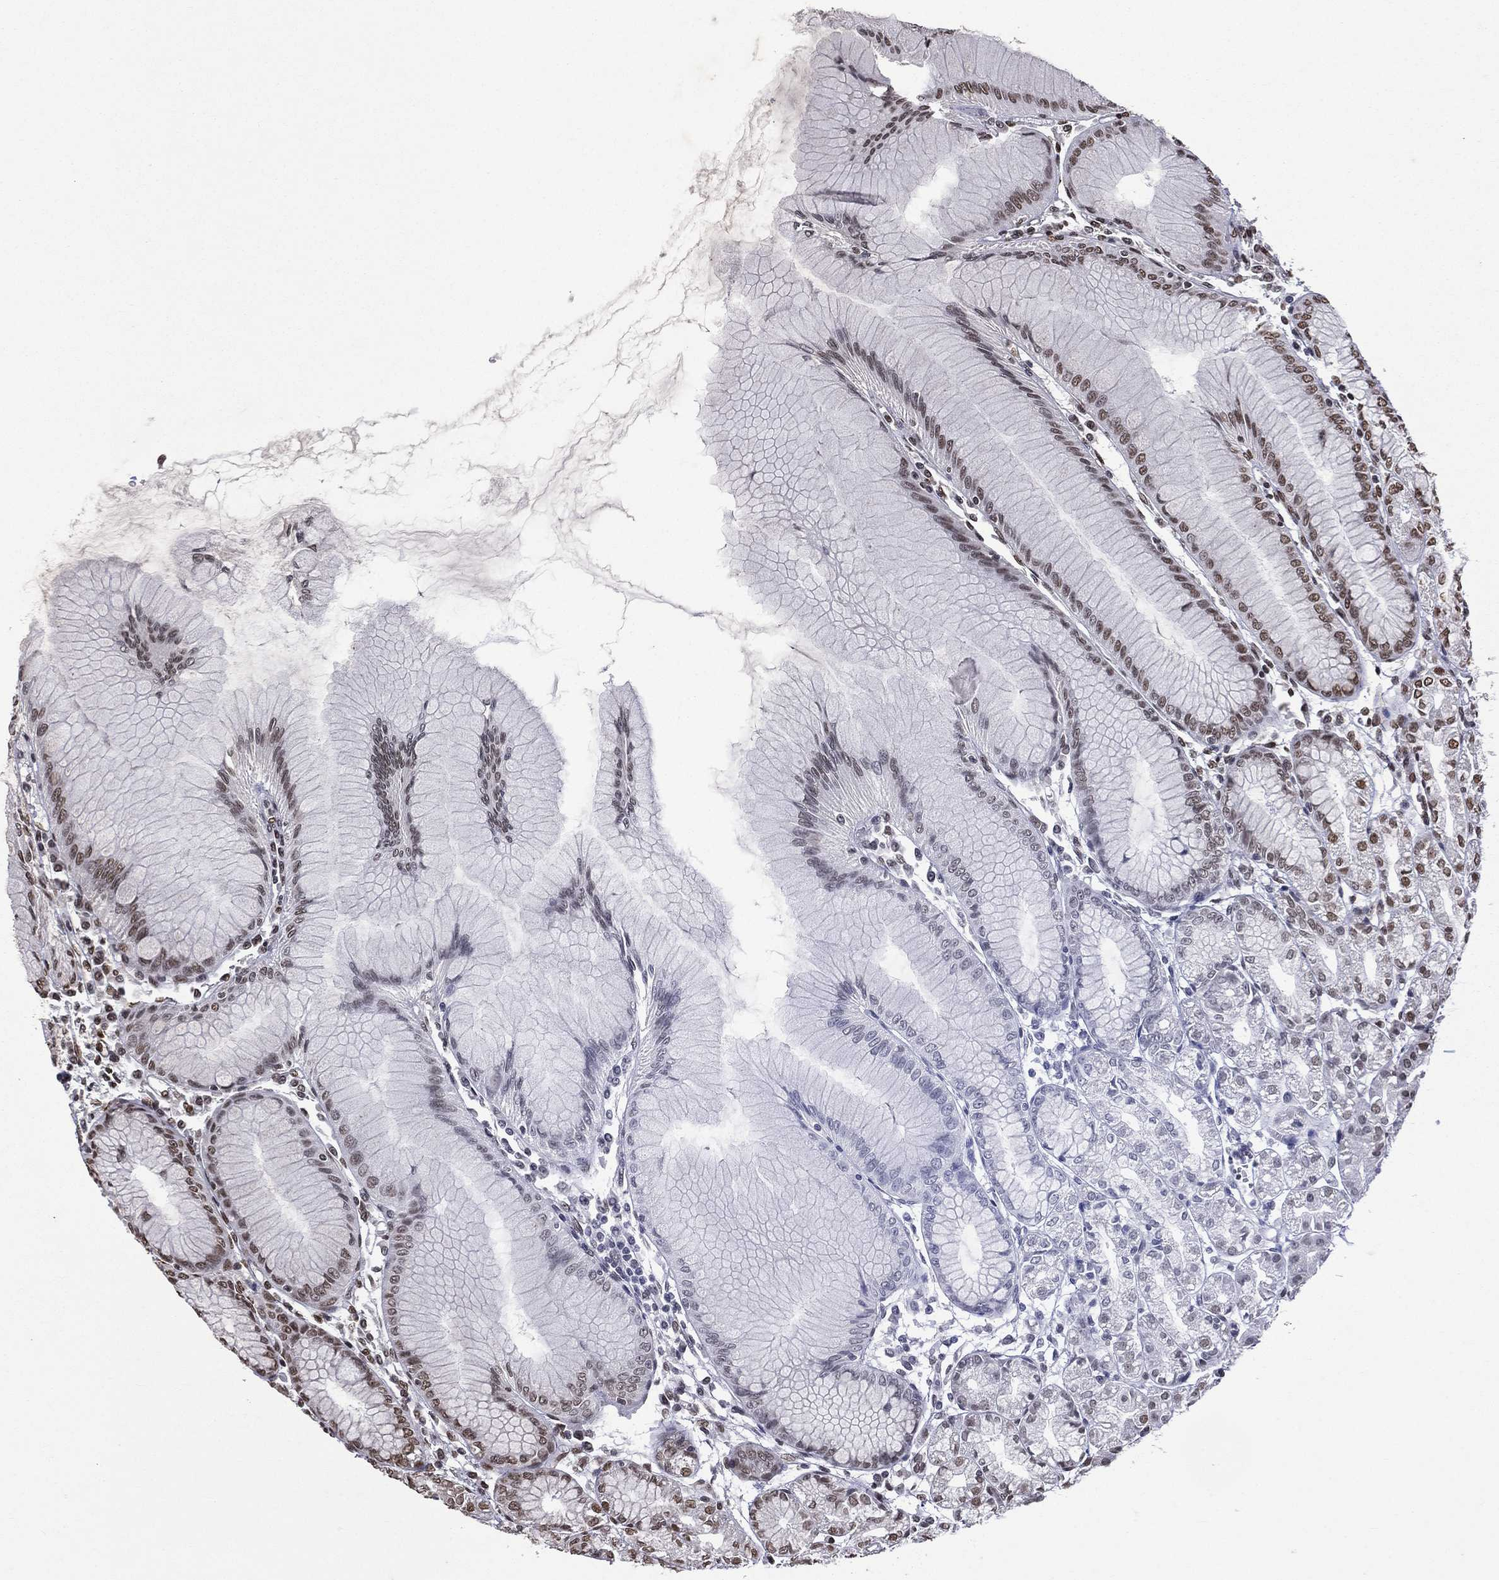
{"staining": {"intensity": "strong", "quantity": "<25%", "location": "nuclear"}, "tissue": "stomach", "cell_type": "Glandular cells", "image_type": "normal", "snomed": [{"axis": "morphology", "description": "Normal tissue, NOS"}, {"axis": "topography", "description": "Stomach"}], "caption": "Stomach stained with a brown dye exhibits strong nuclear positive positivity in approximately <25% of glandular cells.", "gene": "C5orf24", "patient": {"sex": "female", "age": 57}}